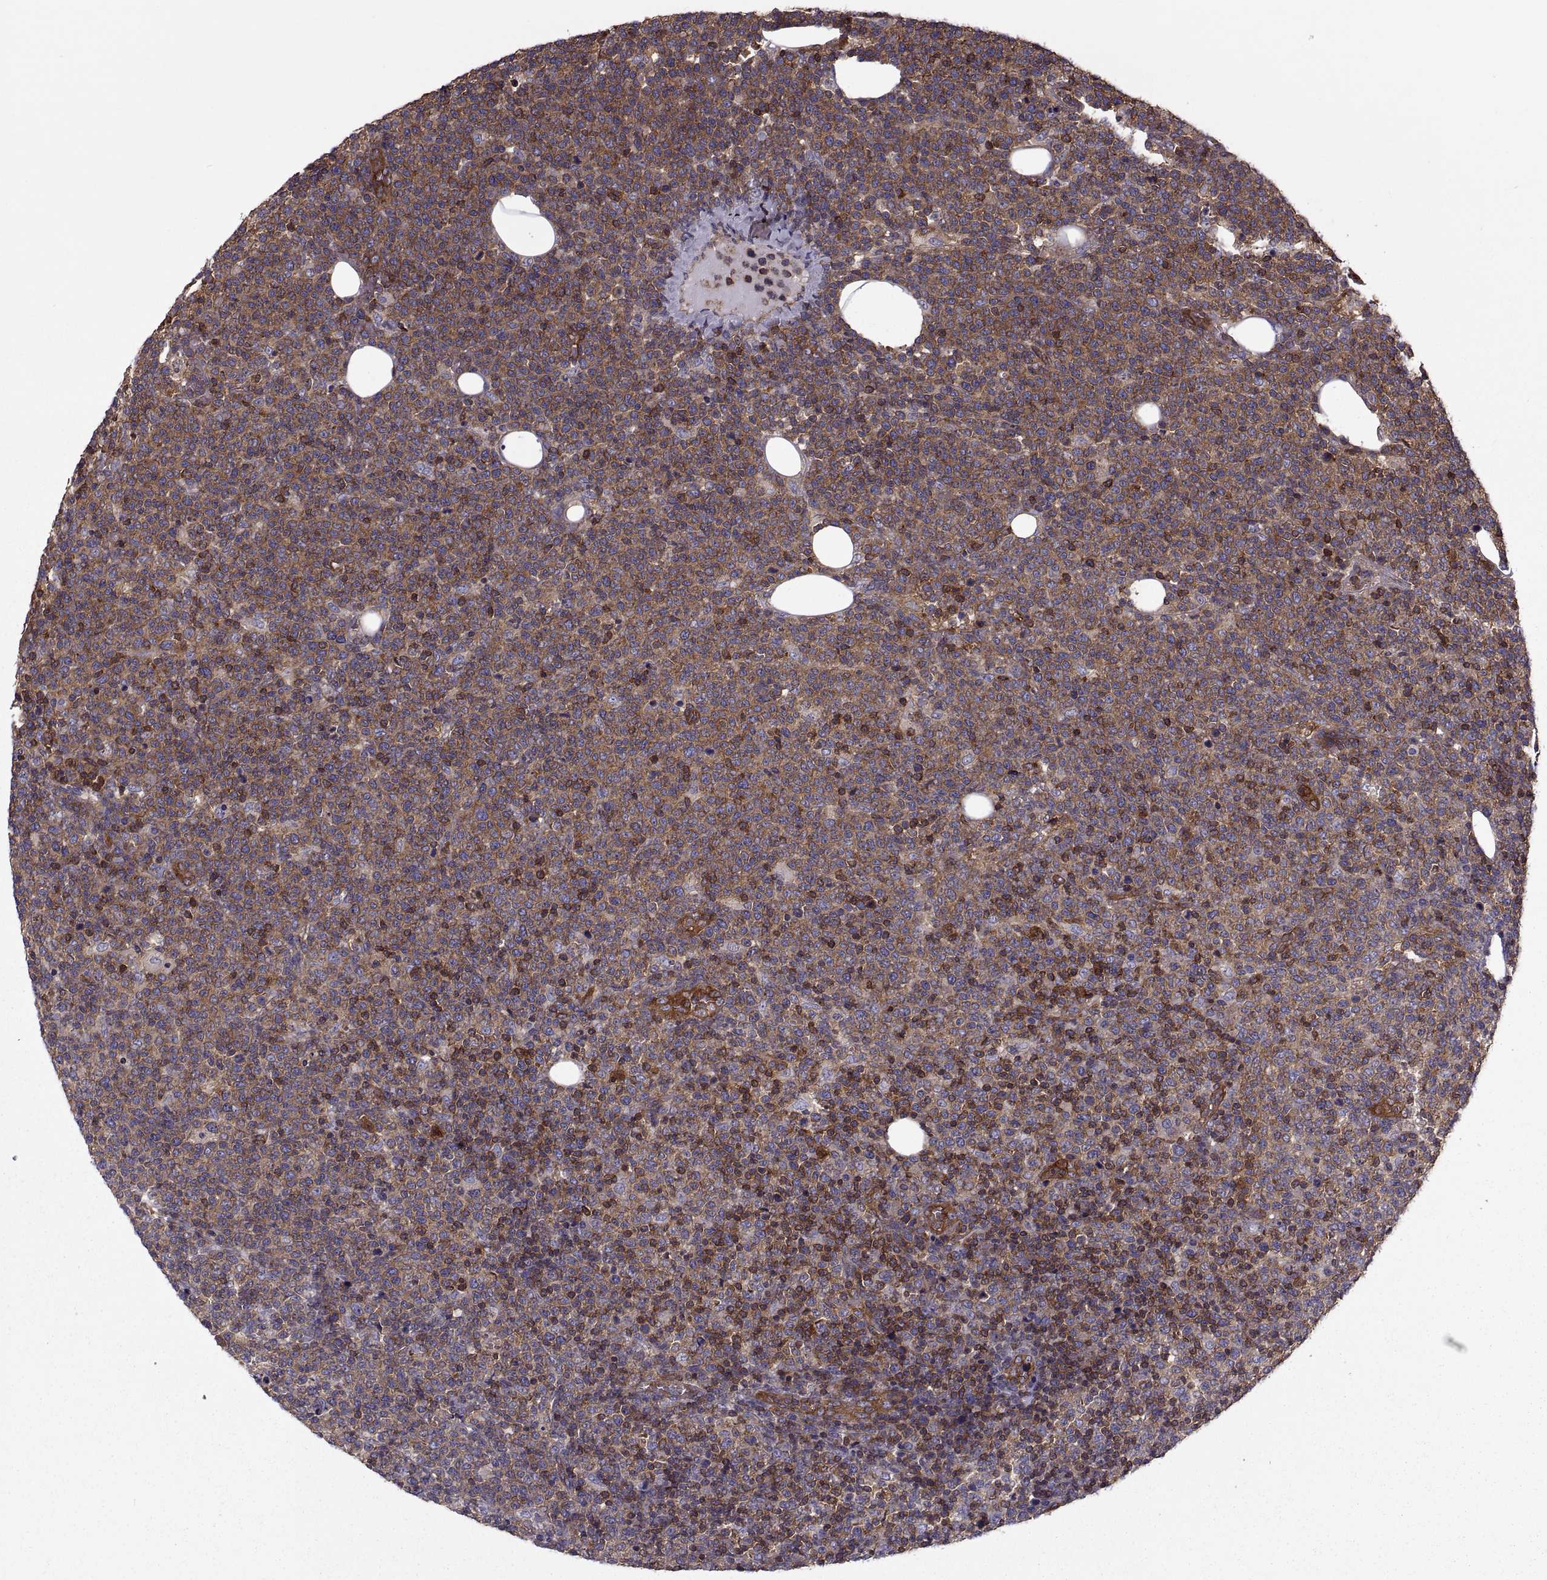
{"staining": {"intensity": "moderate", "quantity": ">75%", "location": "cytoplasmic/membranous"}, "tissue": "lymphoma", "cell_type": "Tumor cells", "image_type": "cancer", "snomed": [{"axis": "morphology", "description": "Malignant lymphoma, non-Hodgkin's type, High grade"}, {"axis": "topography", "description": "Lymph node"}], "caption": "Moderate cytoplasmic/membranous expression for a protein is identified in approximately >75% of tumor cells of malignant lymphoma, non-Hodgkin's type (high-grade) using immunohistochemistry (IHC).", "gene": "MYH9", "patient": {"sex": "male", "age": 61}}